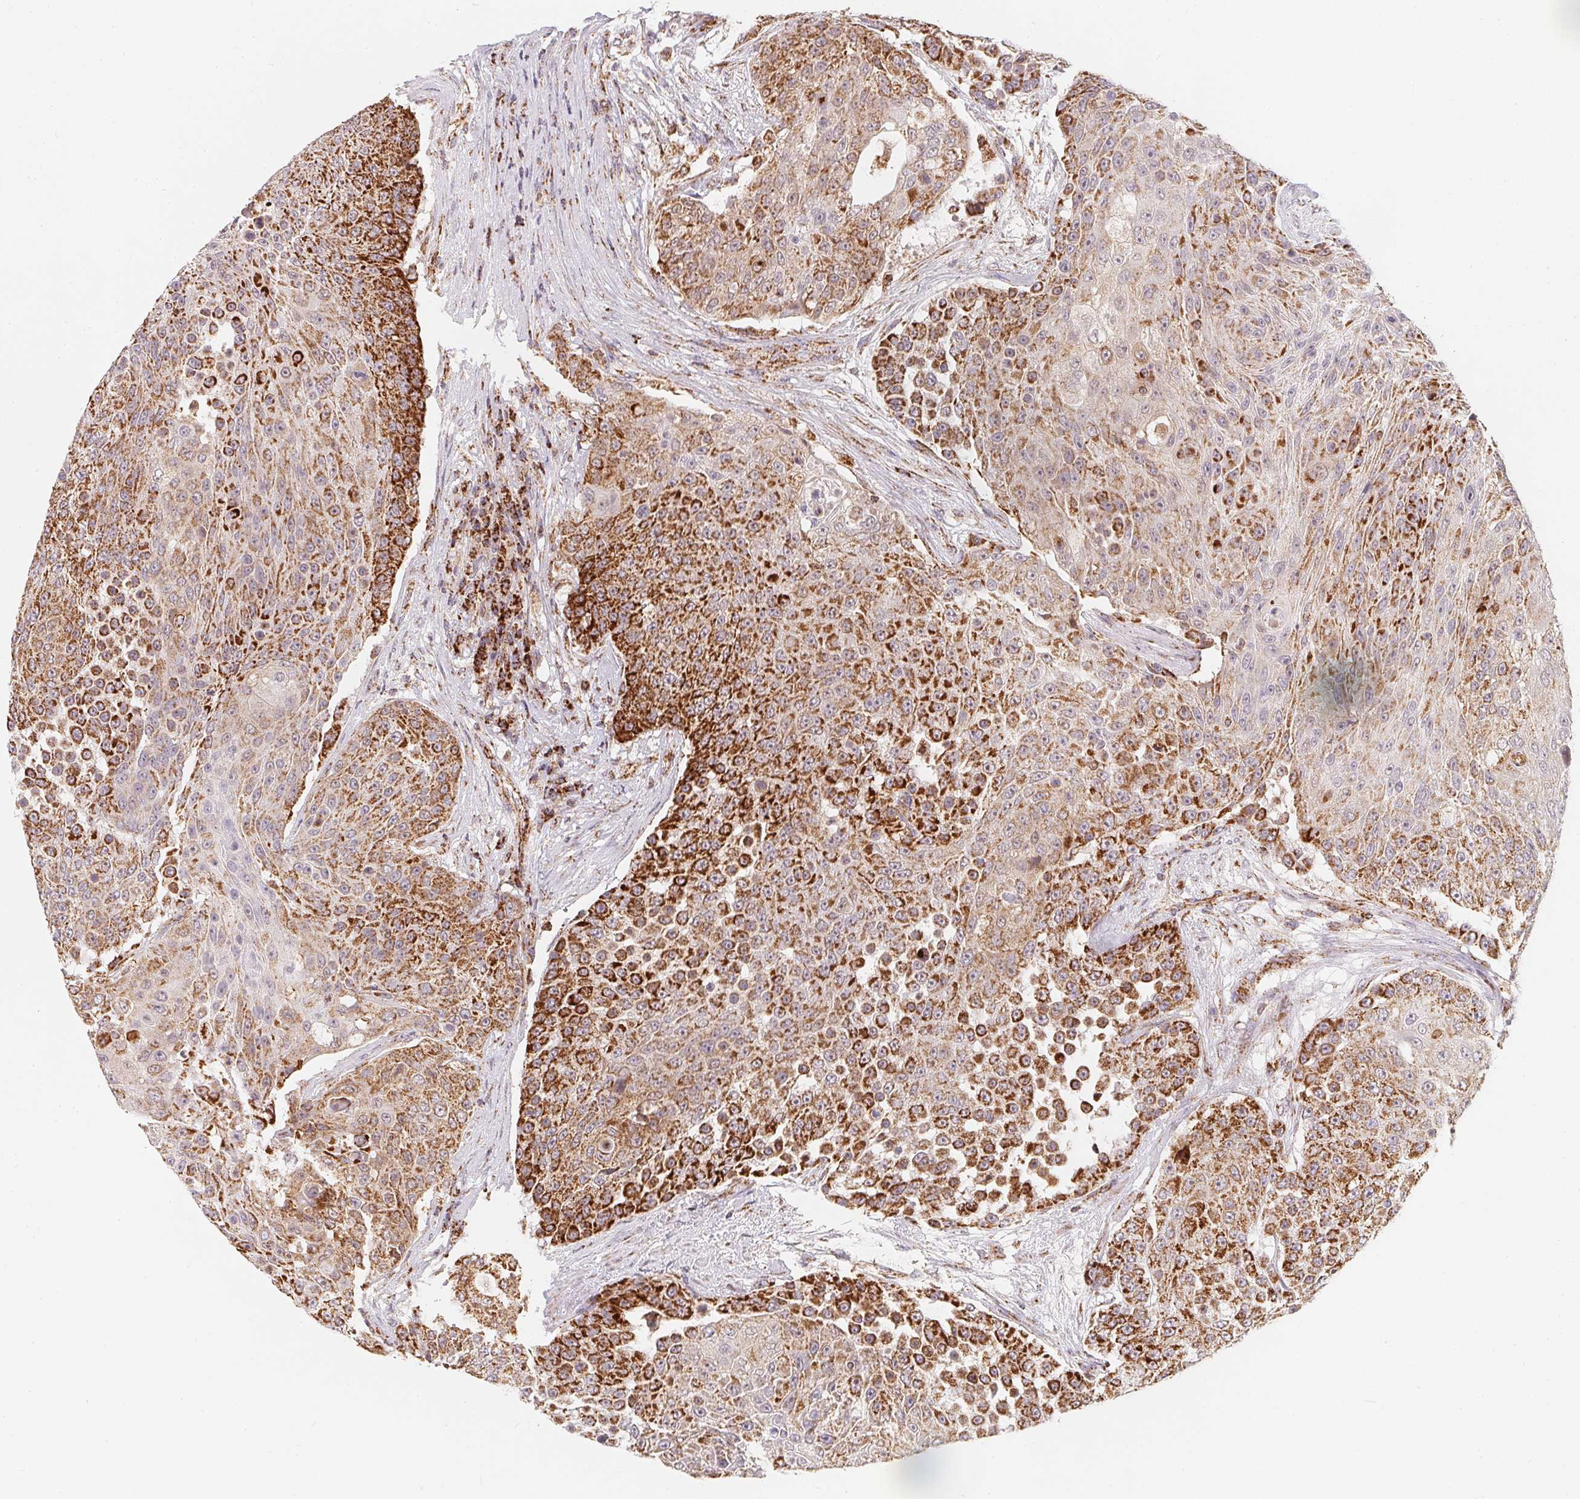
{"staining": {"intensity": "strong", "quantity": "25%-75%", "location": "cytoplasmic/membranous"}, "tissue": "urothelial cancer", "cell_type": "Tumor cells", "image_type": "cancer", "snomed": [{"axis": "morphology", "description": "Urothelial carcinoma, High grade"}, {"axis": "topography", "description": "Urinary bladder"}], "caption": "Protein expression analysis of urothelial carcinoma (high-grade) reveals strong cytoplasmic/membranous staining in approximately 25%-75% of tumor cells.", "gene": "NDUFS6", "patient": {"sex": "female", "age": 63}}